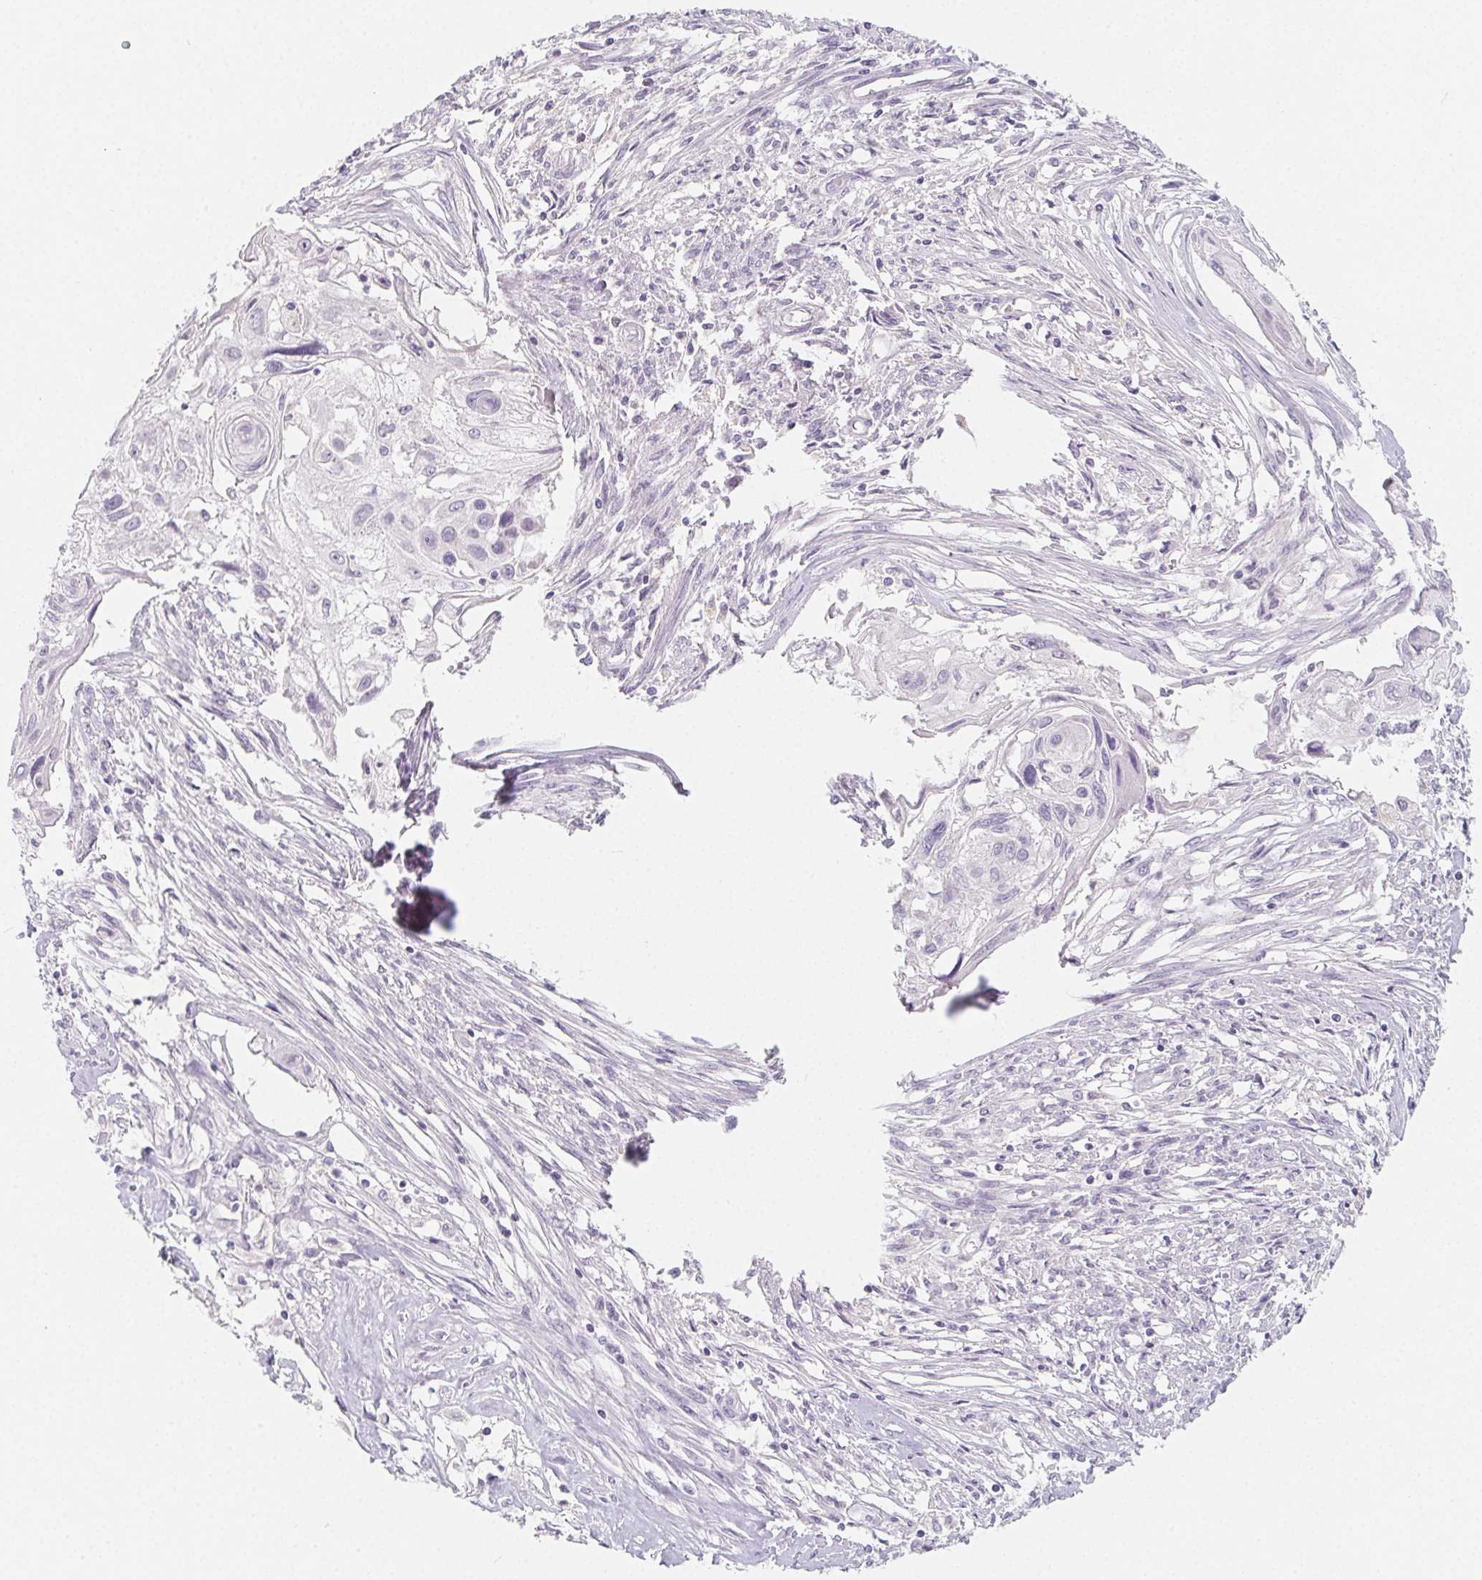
{"staining": {"intensity": "negative", "quantity": "none", "location": "none"}, "tissue": "cervical cancer", "cell_type": "Tumor cells", "image_type": "cancer", "snomed": [{"axis": "morphology", "description": "Squamous cell carcinoma, NOS"}, {"axis": "topography", "description": "Cervix"}], "caption": "DAB (3,3'-diaminobenzidine) immunohistochemical staining of human cervical squamous cell carcinoma demonstrates no significant staining in tumor cells.", "gene": "GLIPR1L1", "patient": {"sex": "female", "age": 49}}